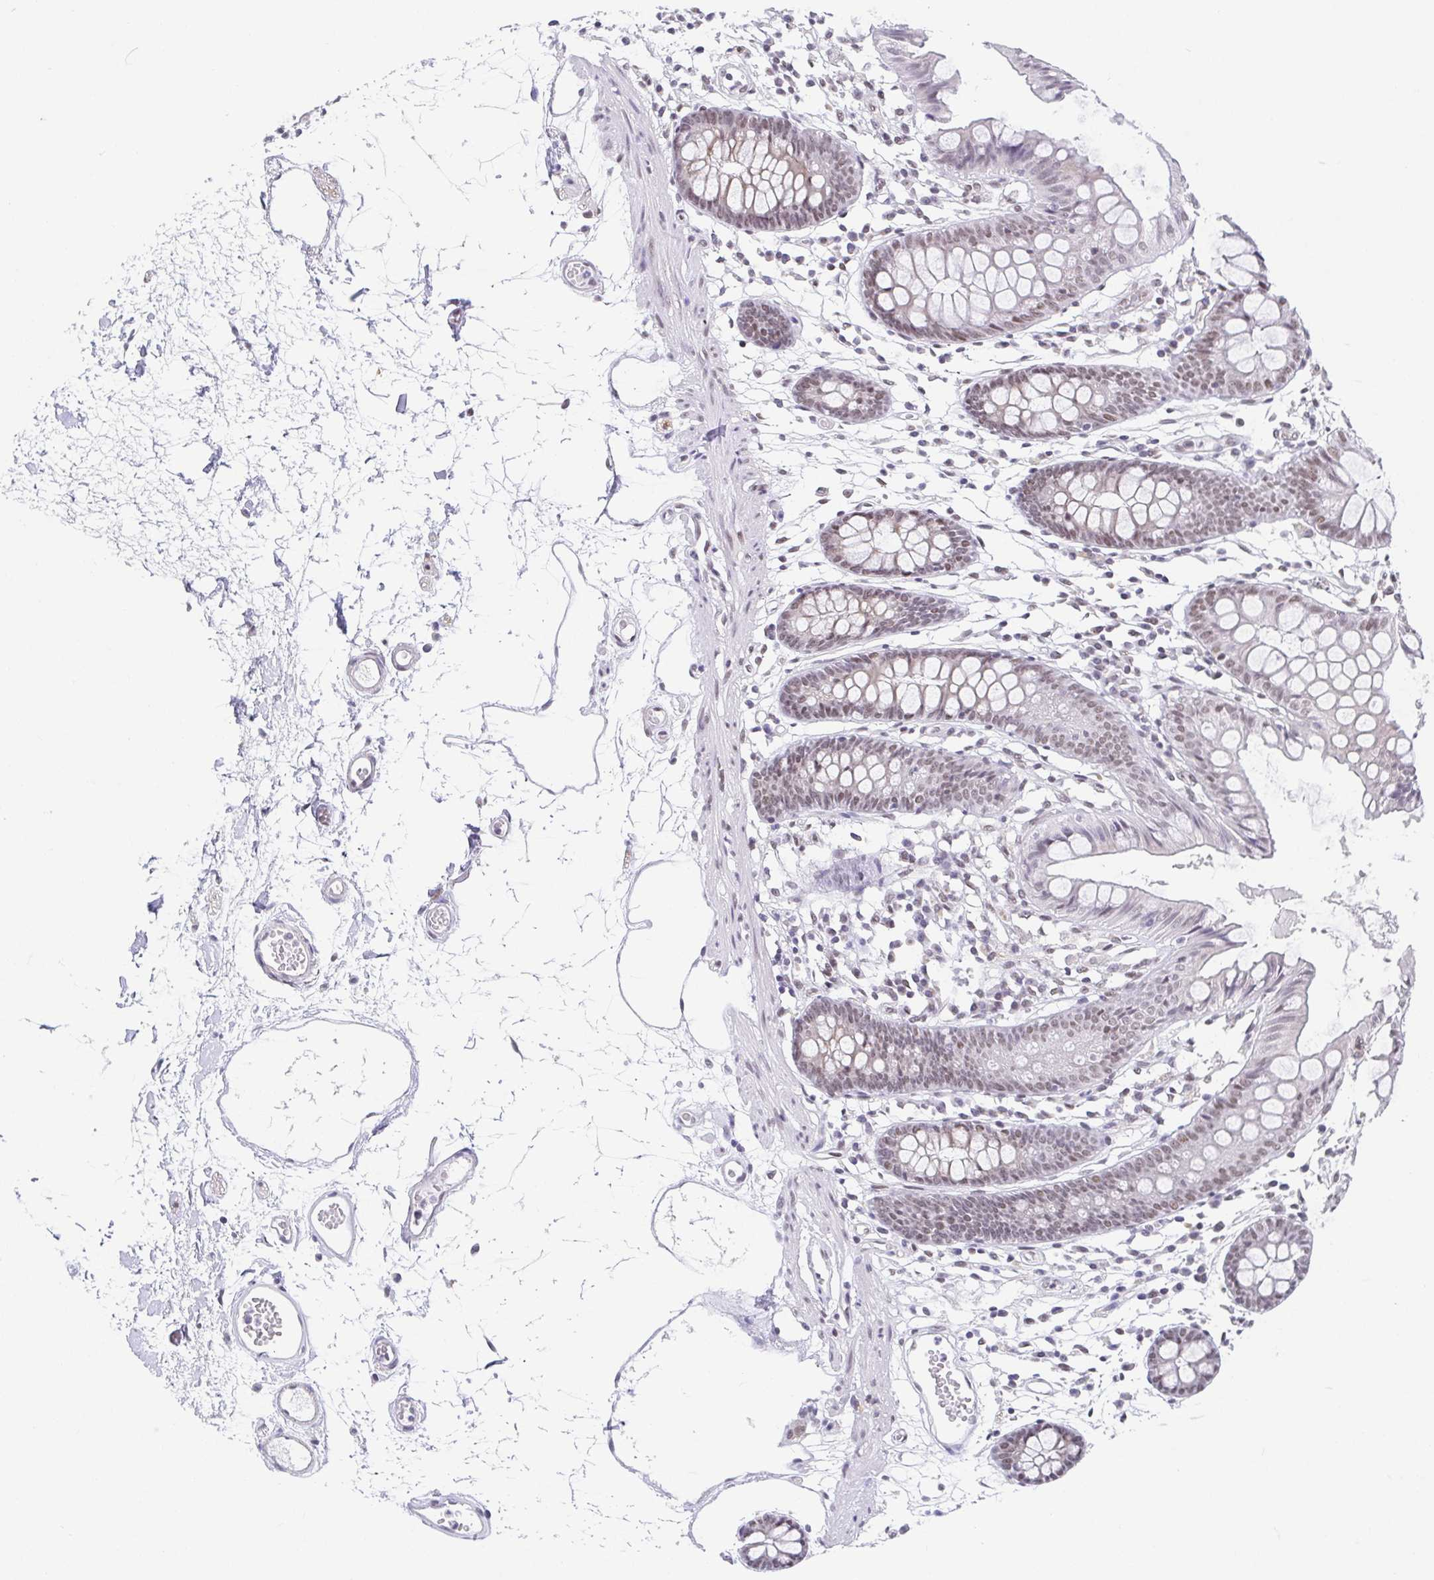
{"staining": {"intensity": "negative", "quantity": "none", "location": "none"}, "tissue": "colon", "cell_type": "Endothelial cells", "image_type": "normal", "snomed": [{"axis": "morphology", "description": "Normal tissue, NOS"}, {"axis": "topography", "description": "Colon"}], "caption": "High power microscopy histopathology image of an immunohistochemistry (IHC) histopathology image of benign colon, revealing no significant staining in endothelial cells.", "gene": "SLC7A10", "patient": {"sex": "female", "age": 84}}